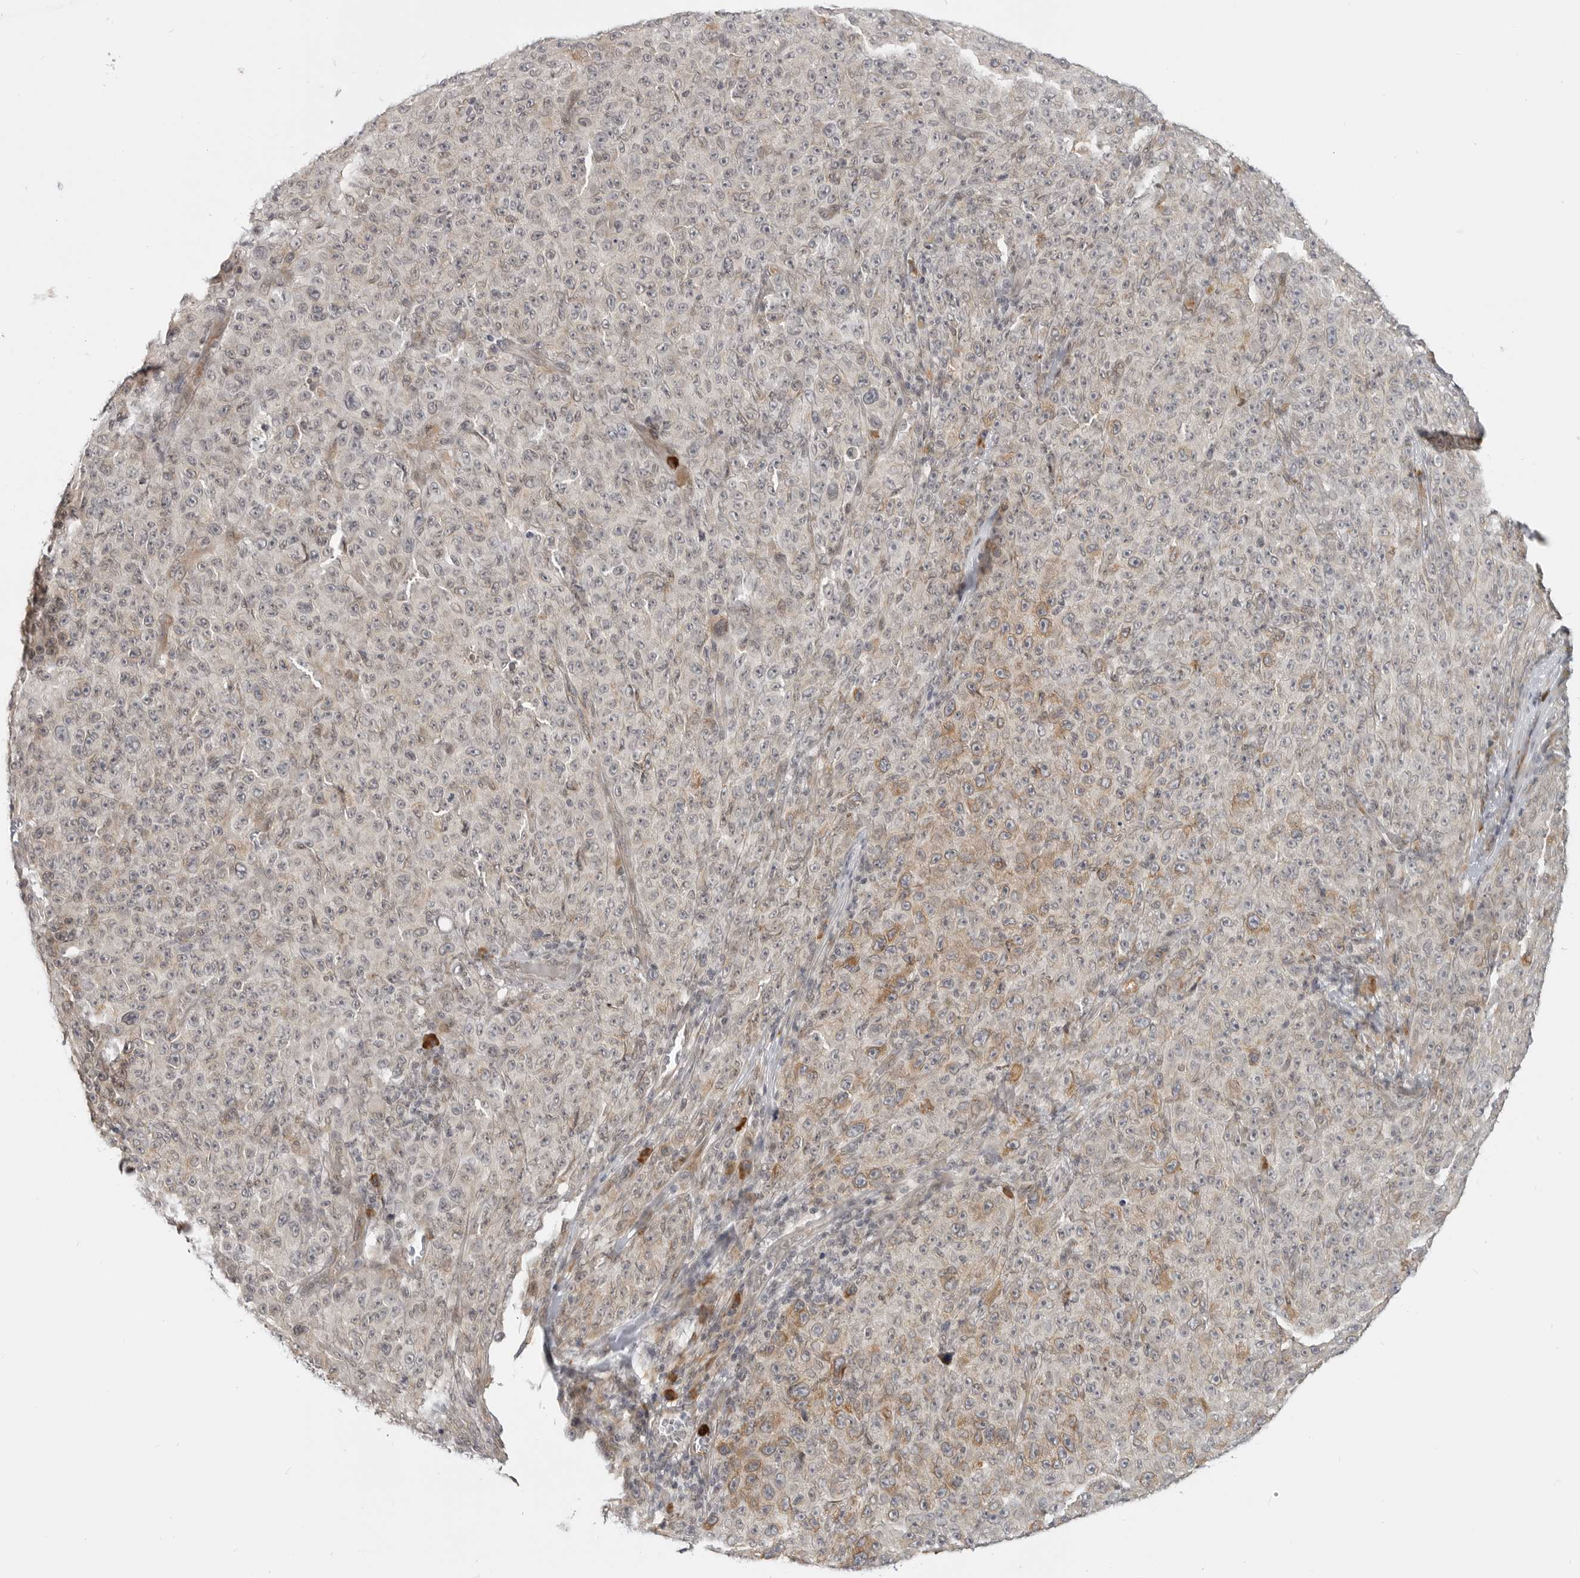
{"staining": {"intensity": "negative", "quantity": "none", "location": "none"}, "tissue": "melanoma", "cell_type": "Tumor cells", "image_type": "cancer", "snomed": [{"axis": "morphology", "description": "Malignant melanoma, NOS"}, {"axis": "topography", "description": "Skin"}], "caption": "This is an immunohistochemistry micrograph of human melanoma. There is no positivity in tumor cells.", "gene": "CEP295NL", "patient": {"sex": "female", "age": 82}}